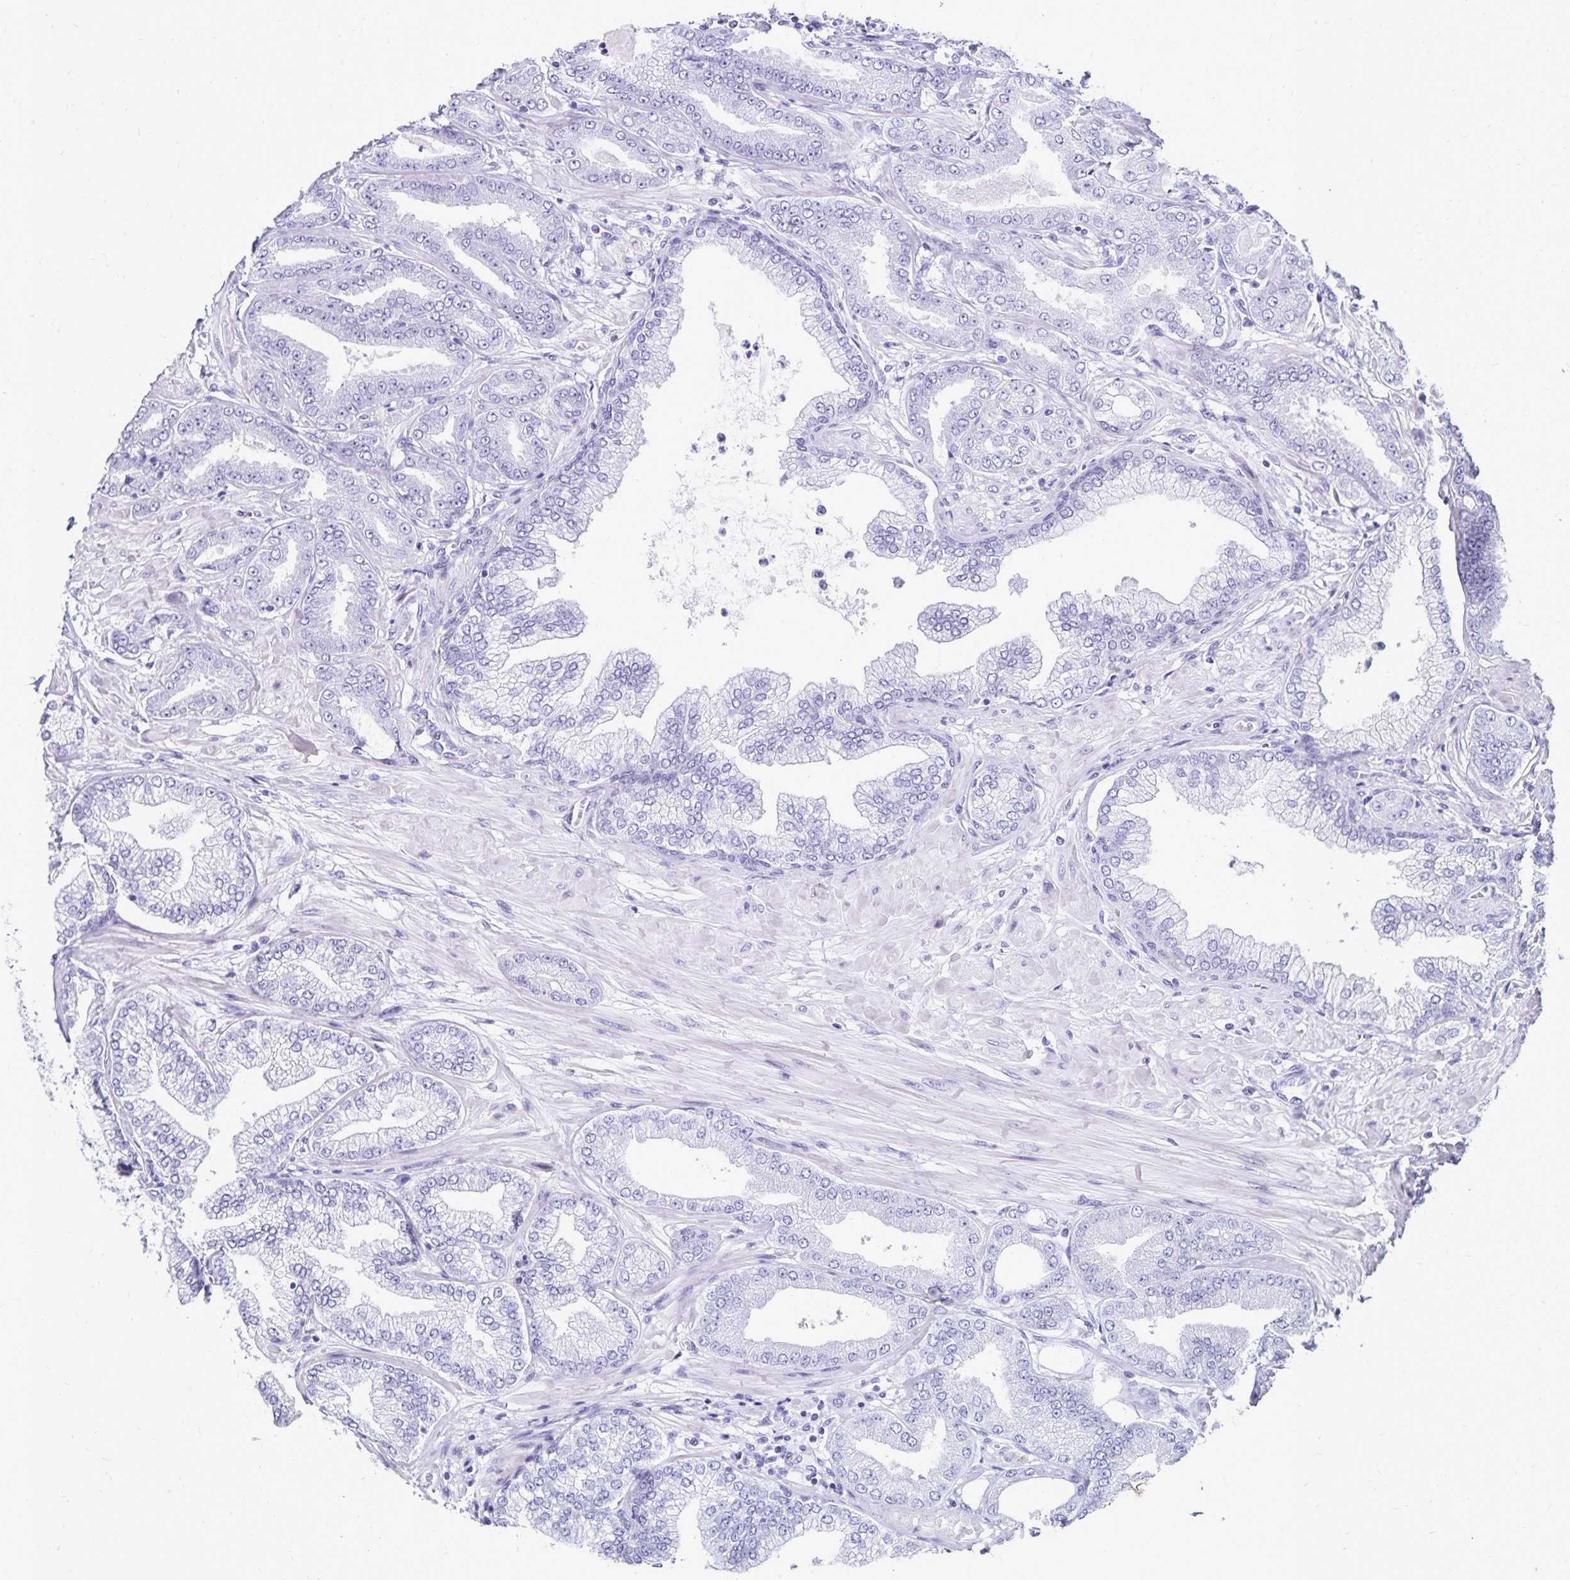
{"staining": {"intensity": "negative", "quantity": "none", "location": "none"}, "tissue": "prostate cancer", "cell_type": "Tumor cells", "image_type": "cancer", "snomed": [{"axis": "morphology", "description": "Adenocarcinoma, Low grade"}, {"axis": "topography", "description": "Prostate"}], "caption": "Photomicrograph shows no significant protein expression in tumor cells of prostate low-grade adenocarcinoma. The staining was performed using DAB (3,3'-diaminobenzidine) to visualize the protein expression in brown, while the nuclei were stained in blue with hematoxylin (Magnification: 20x).", "gene": "GIP", "patient": {"sex": "male", "age": 55}}